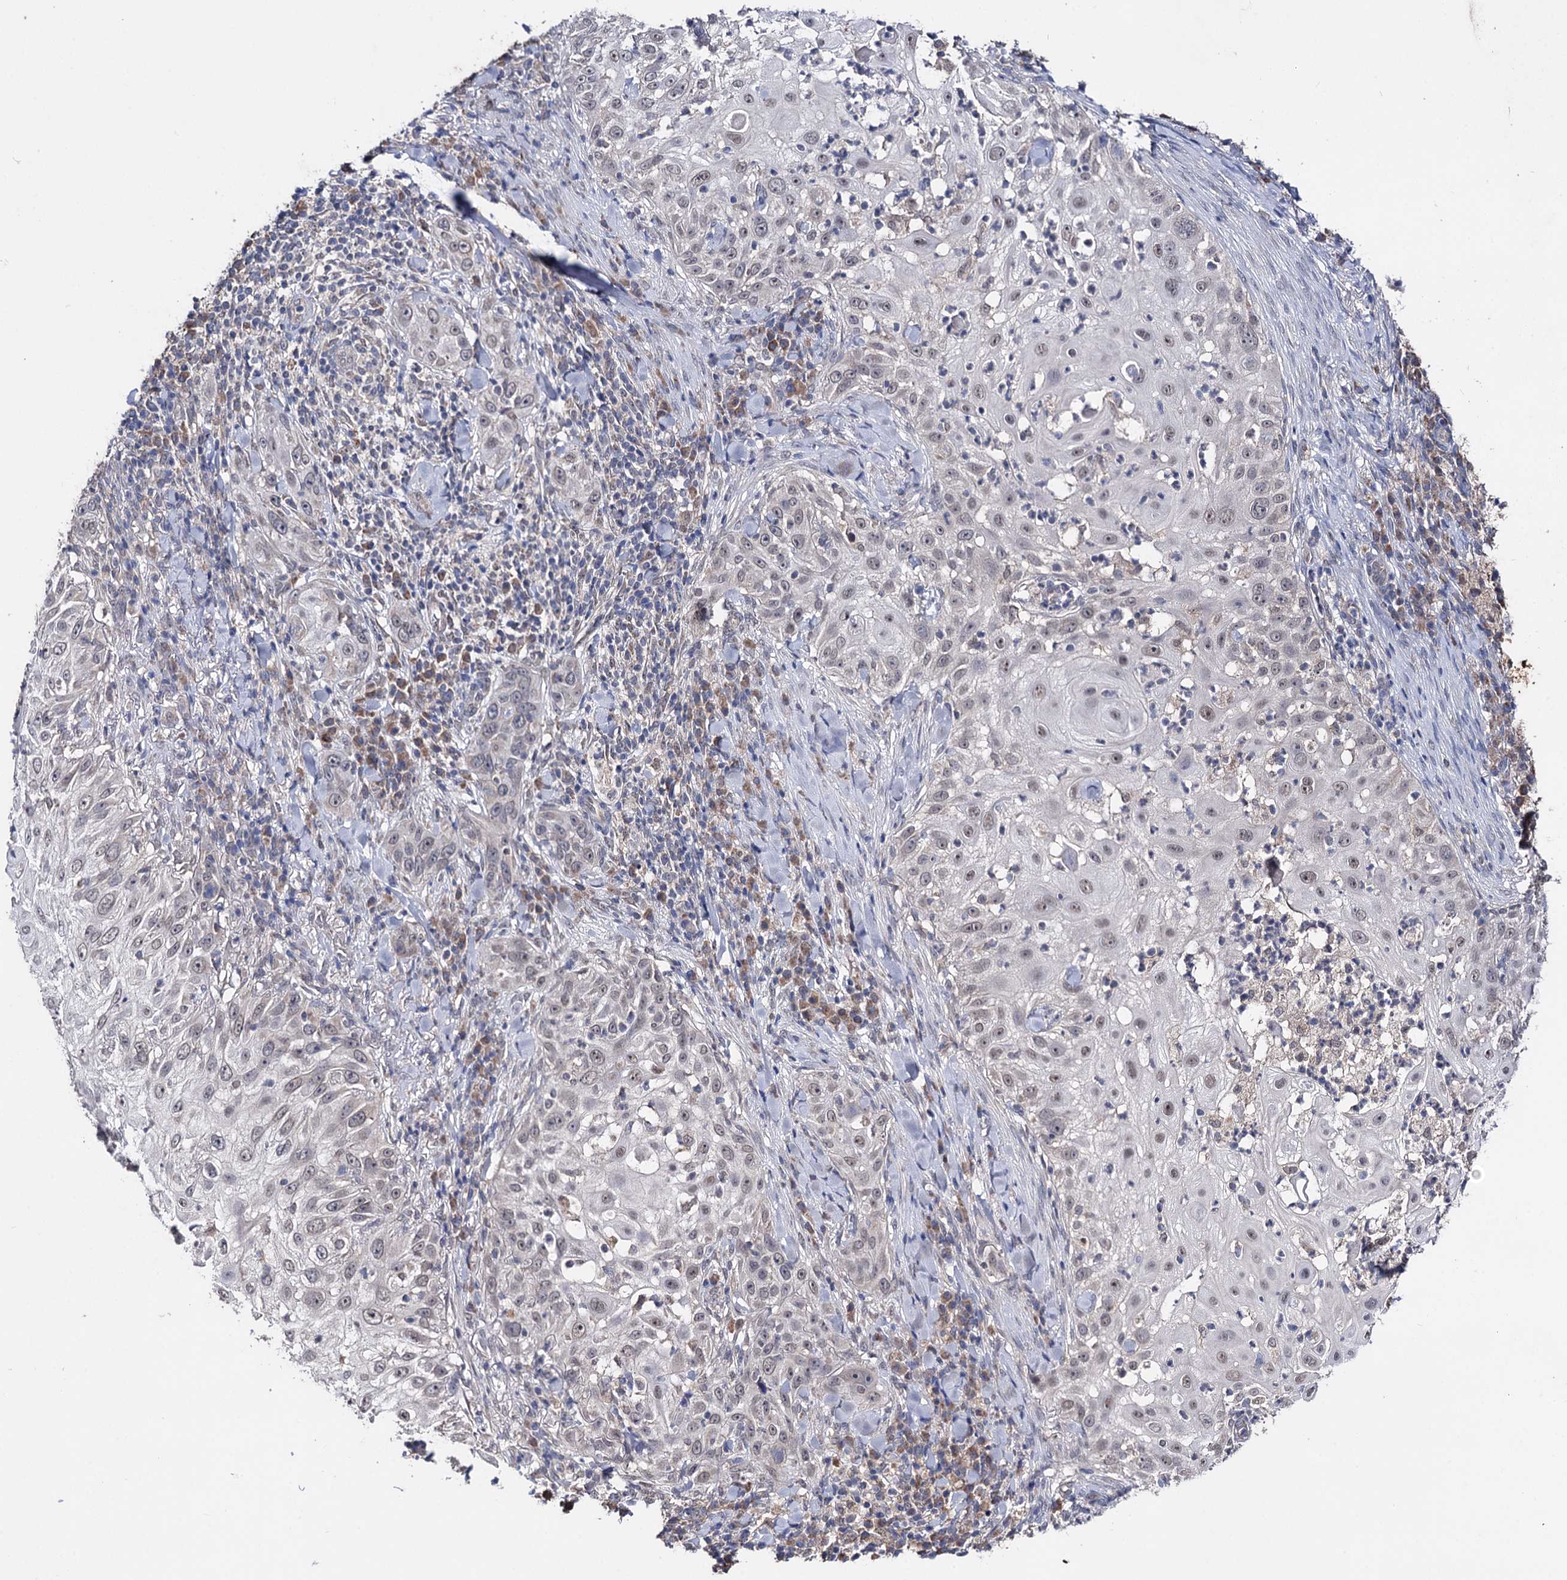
{"staining": {"intensity": "weak", "quantity": "<25%", "location": "nuclear"}, "tissue": "skin cancer", "cell_type": "Tumor cells", "image_type": "cancer", "snomed": [{"axis": "morphology", "description": "Squamous cell carcinoma, NOS"}, {"axis": "topography", "description": "Skin"}], "caption": "IHC of human skin cancer displays no staining in tumor cells.", "gene": "CLPB", "patient": {"sex": "female", "age": 44}}